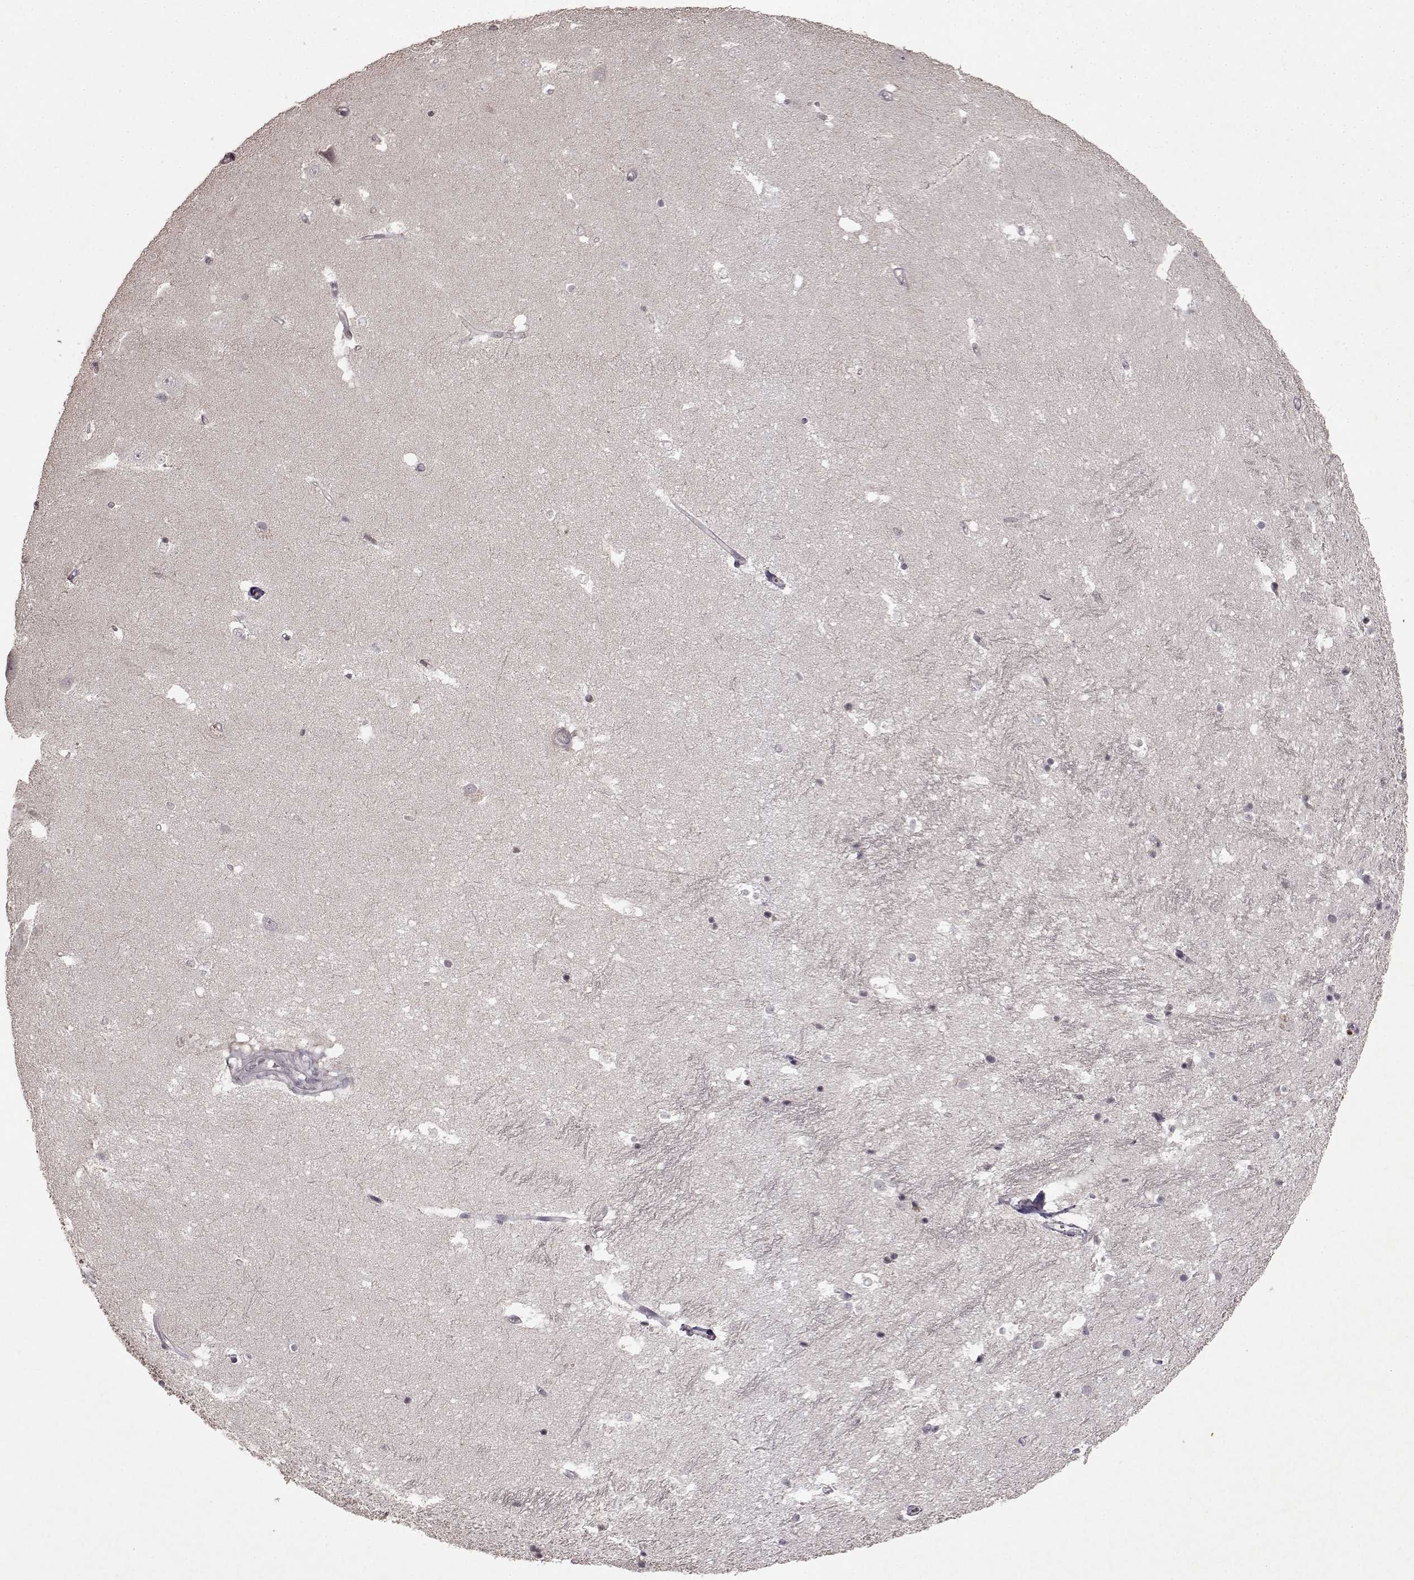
{"staining": {"intensity": "negative", "quantity": "none", "location": "none"}, "tissue": "hippocampus", "cell_type": "Glial cells", "image_type": "normal", "snomed": [{"axis": "morphology", "description": "Normal tissue, NOS"}, {"axis": "topography", "description": "Hippocampus"}], "caption": "Micrograph shows no significant protein expression in glial cells of unremarkable hippocampus. (Immunohistochemistry, brightfield microscopy, high magnification).", "gene": "LHB", "patient": {"sex": "male", "age": 44}}